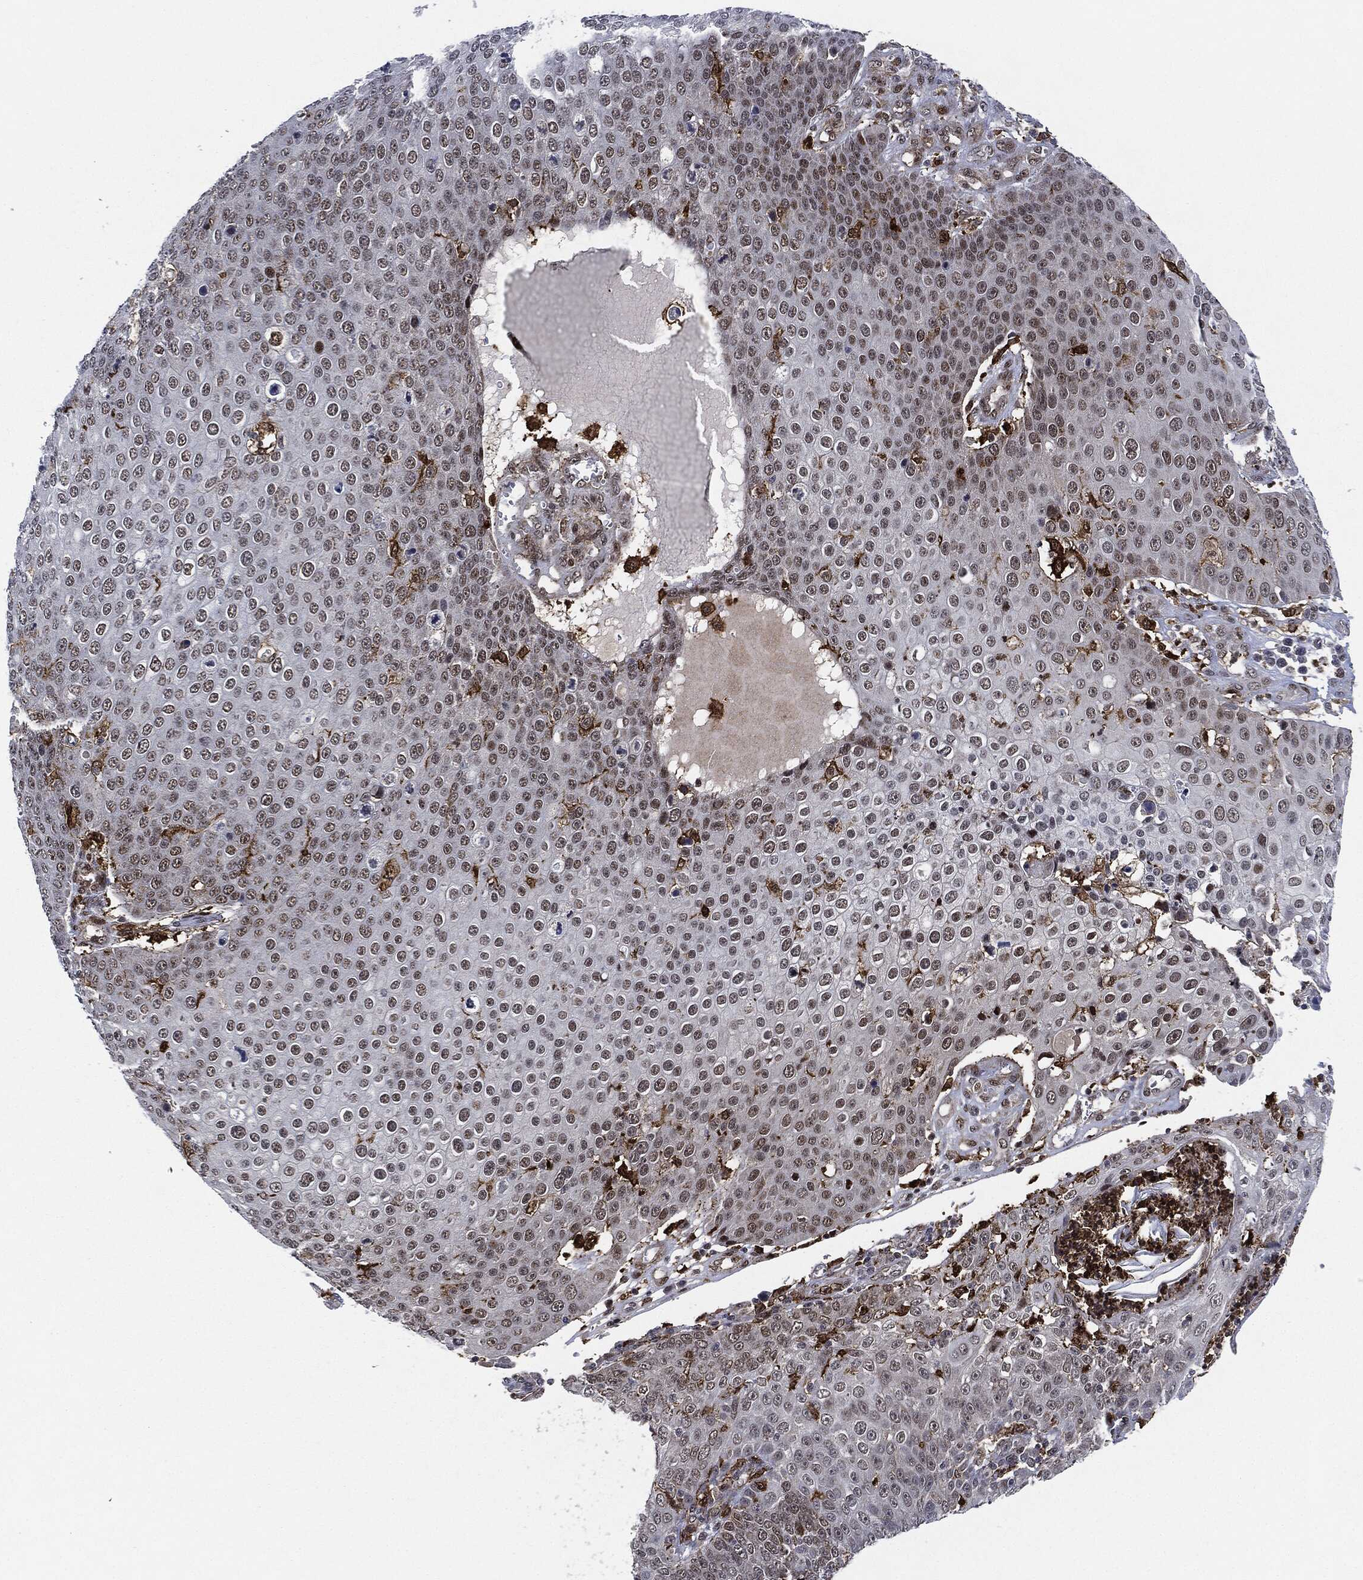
{"staining": {"intensity": "negative", "quantity": "none", "location": "none"}, "tissue": "skin cancer", "cell_type": "Tumor cells", "image_type": "cancer", "snomed": [{"axis": "morphology", "description": "Squamous cell carcinoma, NOS"}, {"axis": "topography", "description": "Skin"}], "caption": "Immunohistochemistry micrograph of neoplastic tissue: skin squamous cell carcinoma stained with DAB shows no significant protein staining in tumor cells.", "gene": "NANOS3", "patient": {"sex": "male", "age": 71}}